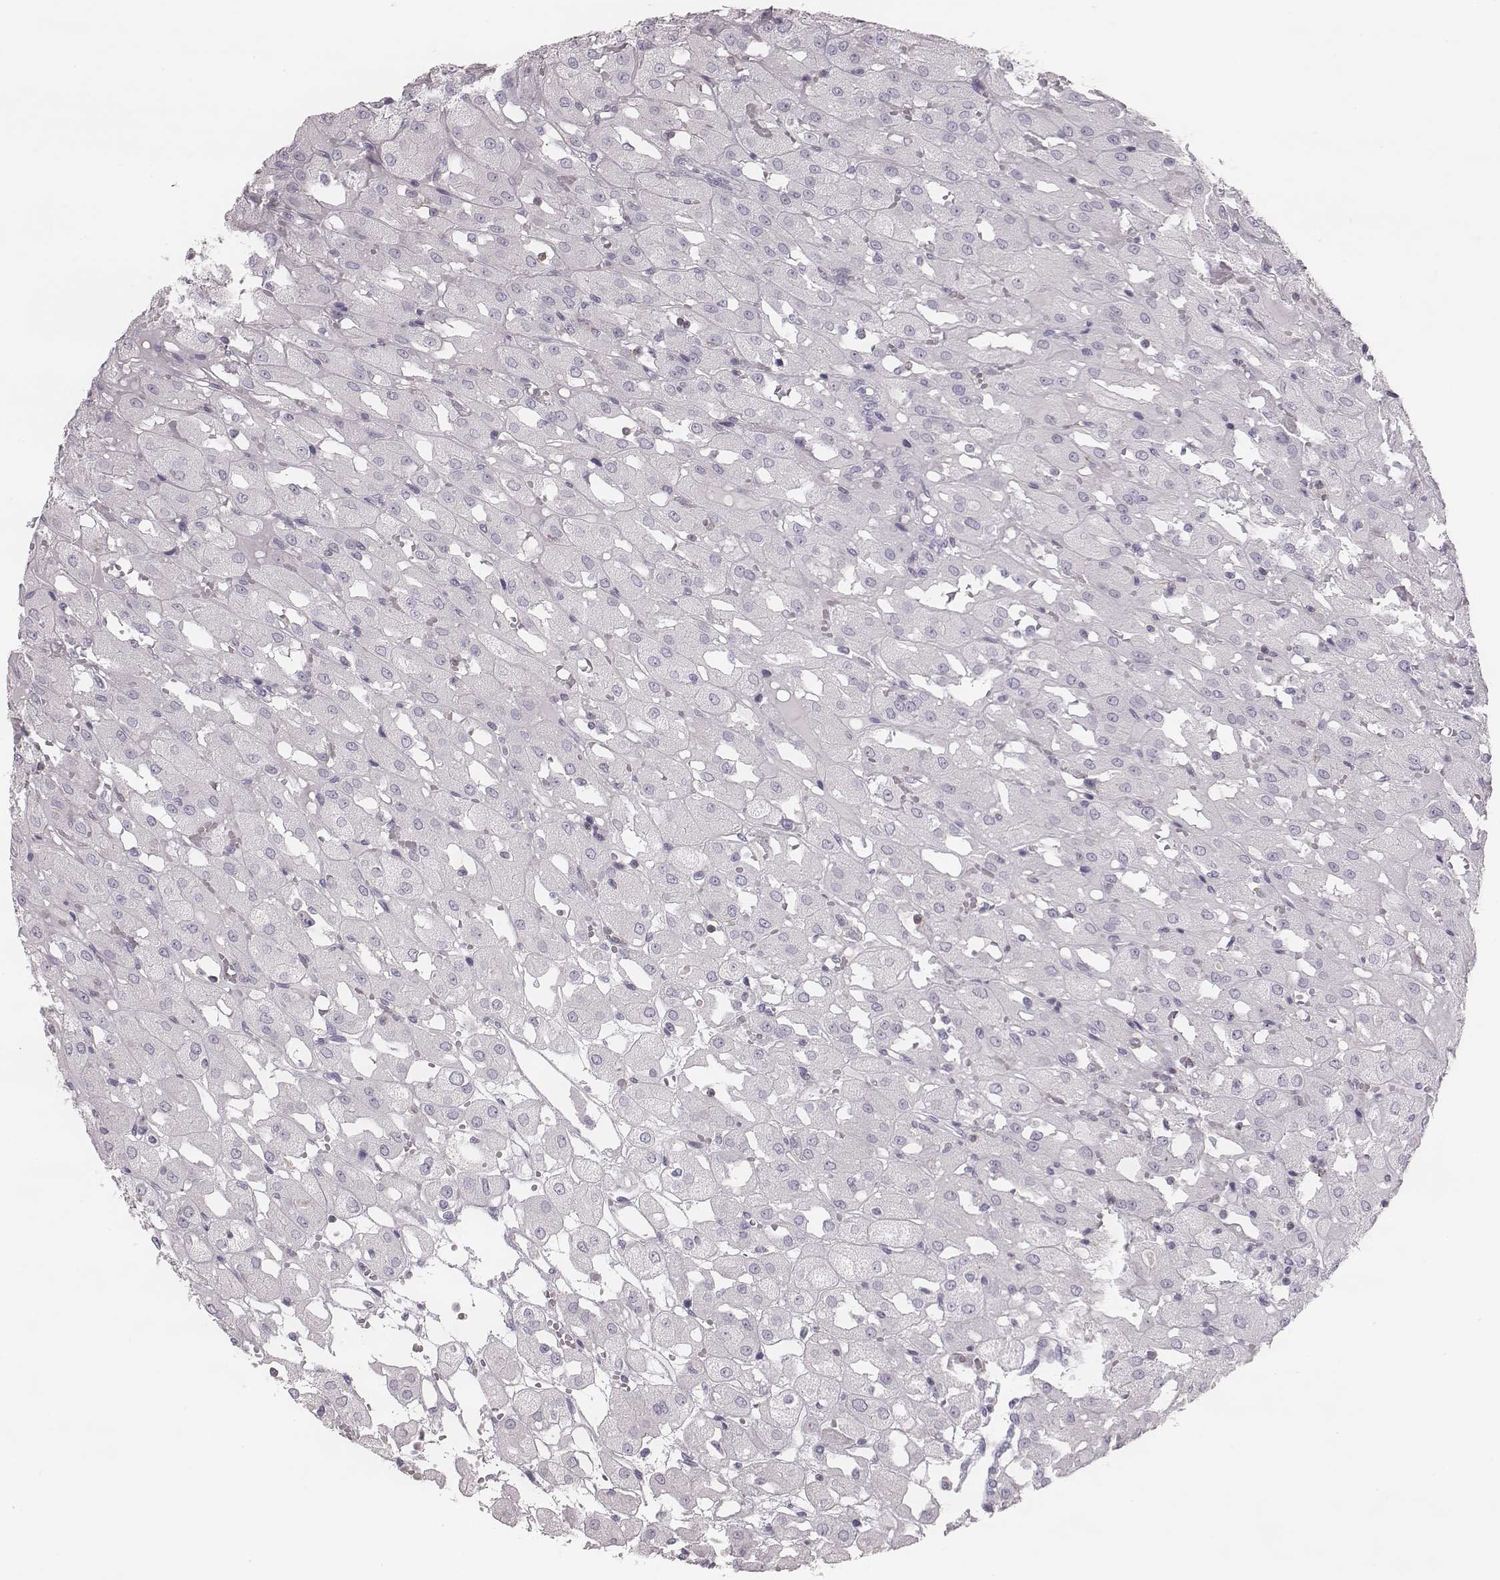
{"staining": {"intensity": "negative", "quantity": "none", "location": "none"}, "tissue": "renal cancer", "cell_type": "Tumor cells", "image_type": "cancer", "snomed": [{"axis": "morphology", "description": "Adenocarcinoma, NOS"}, {"axis": "topography", "description": "Kidney"}], "caption": "An immunohistochemistry (IHC) micrograph of renal cancer is shown. There is no staining in tumor cells of renal cancer. The staining is performed using DAB brown chromogen with nuclei counter-stained in using hematoxylin.", "gene": "ZNF365", "patient": {"sex": "male", "age": 72}}